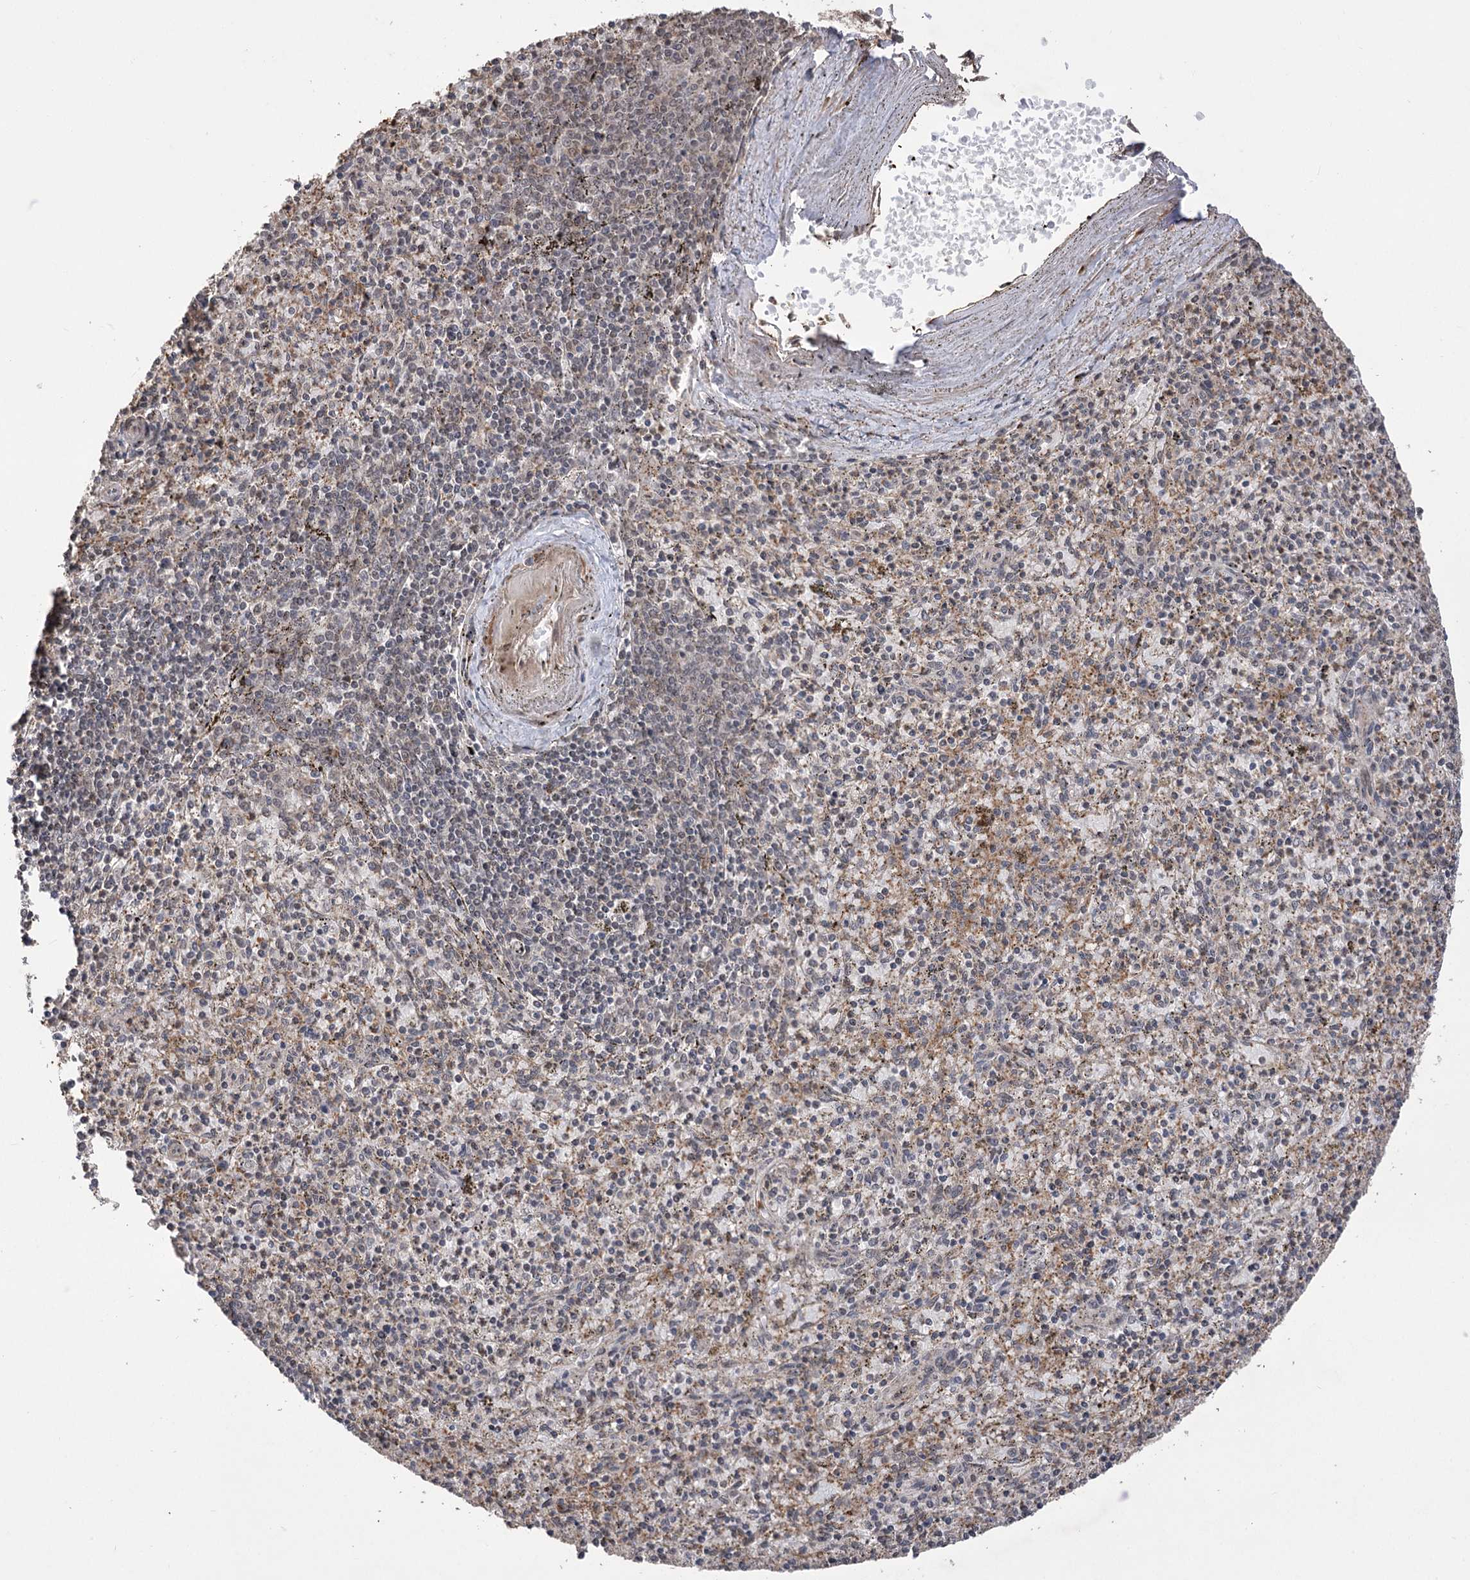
{"staining": {"intensity": "weak", "quantity": "25%-75%", "location": "cytoplasmic/membranous"}, "tissue": "spleen", "cell_type": "Cells in red pulp", "image_type": "normal", "snomed": [{"axis": "morphology", "description": "Normal tissue, NOS"}, {"axis": "topography", "description": "Spleen"}], "caption": "Immunohistochemistry image of normal spleen: human spleen stained using immunohistochemistry demonstrates low levels of weak protein expression localized specifically in the cytoplasmic/membranous of cells in red pulp, appearing as a cytoplasmic/membranous brown color.", "gene": "TENM2", "patient": {"sex": "male", "age": 72}}